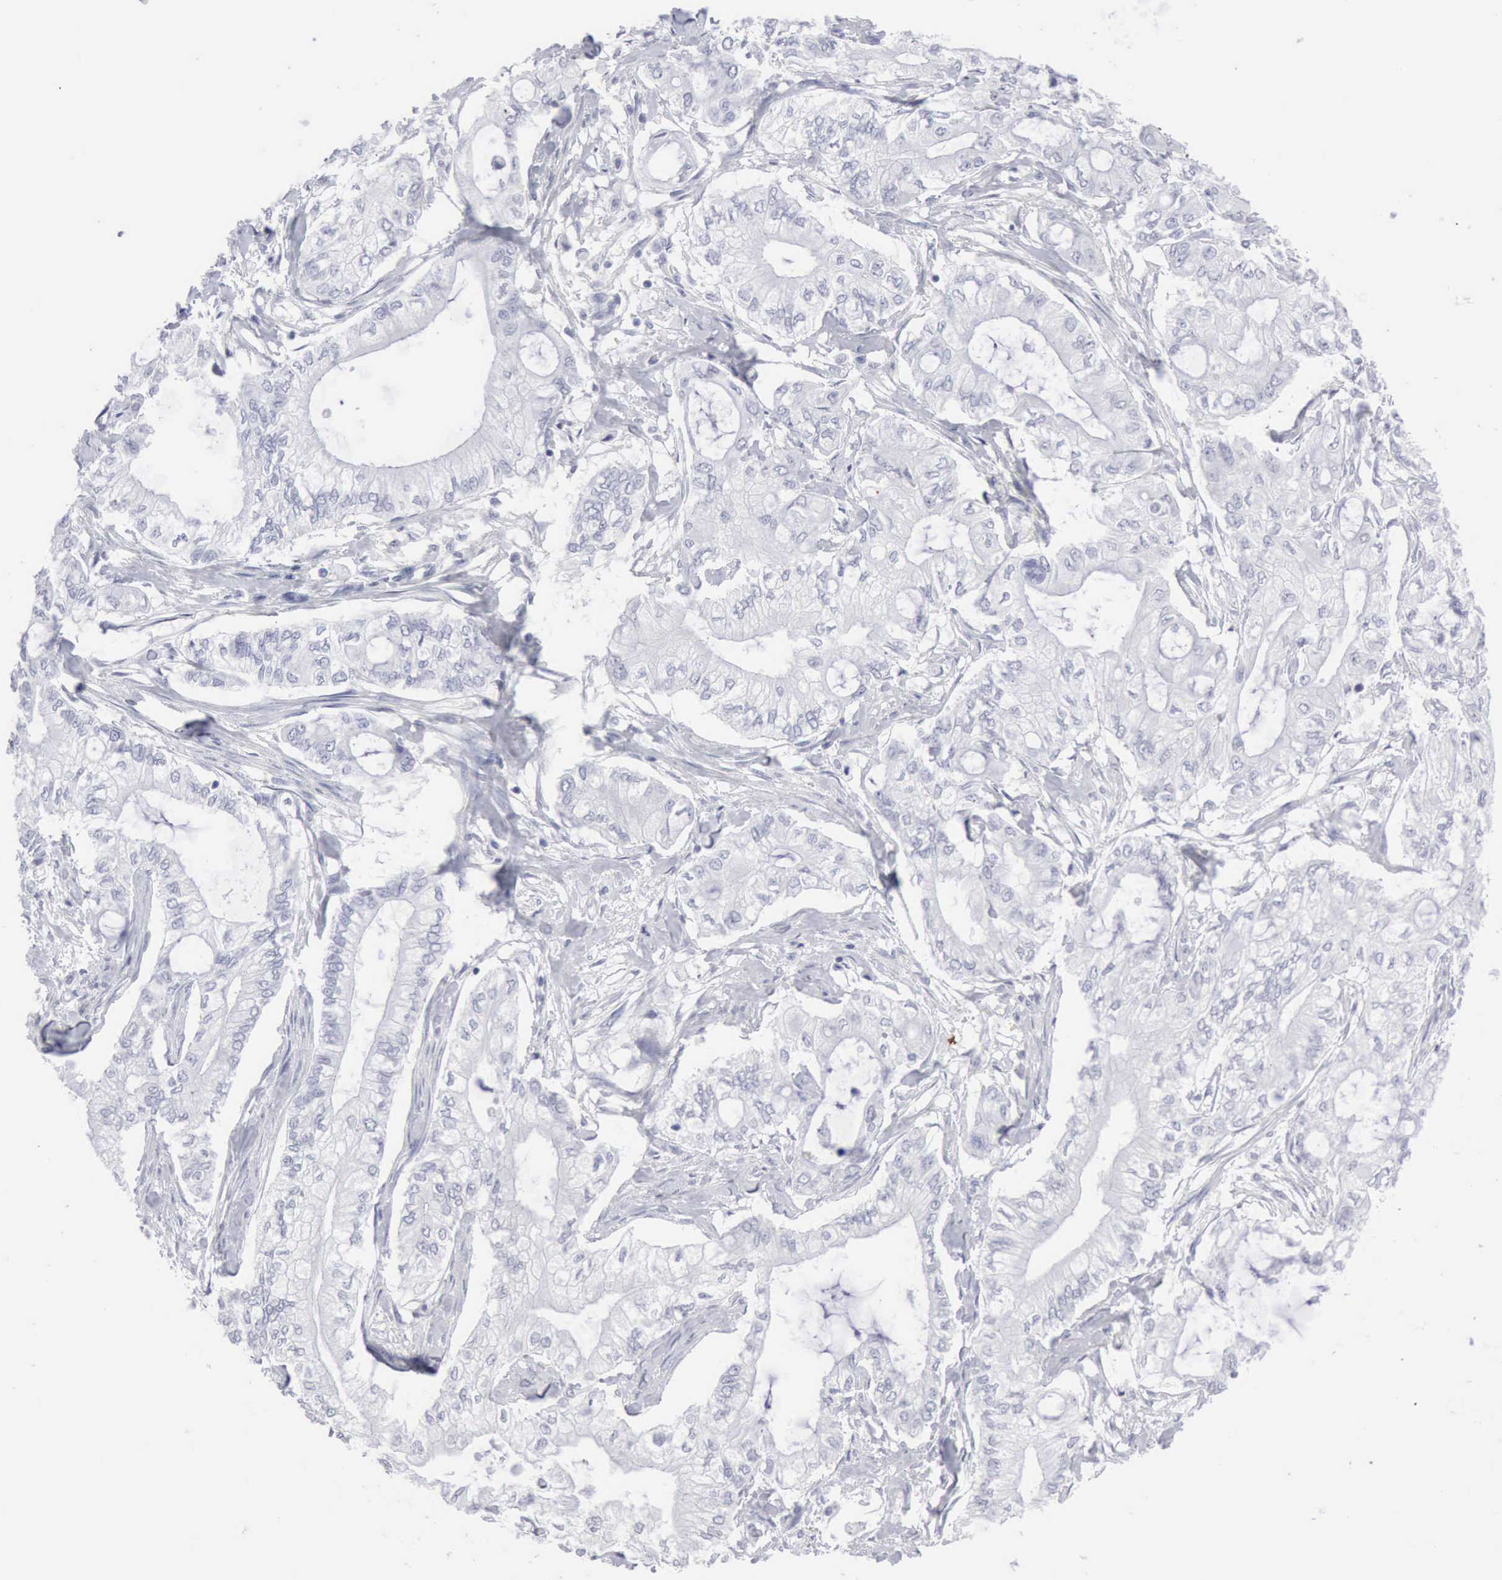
{"staining": {"intensity": "negative", "quantity": "none", "location": "none"}, "tissue": "pancreatic cancer", "cell_type": "Tumor cells", "image_type": "cancer", "snomed": [{"axis": "morphology", "description": "Adenocarcinoma, NOS"}, {"axis": "topography", "description": "Pancreas"}], "caption": "Human adenocarcinoma (pancreatic) stained for a protein using IHC exhibits no expression in tumor cells.", "gene": "CMA1", "patient": {"sex": "male", "age": 79}}